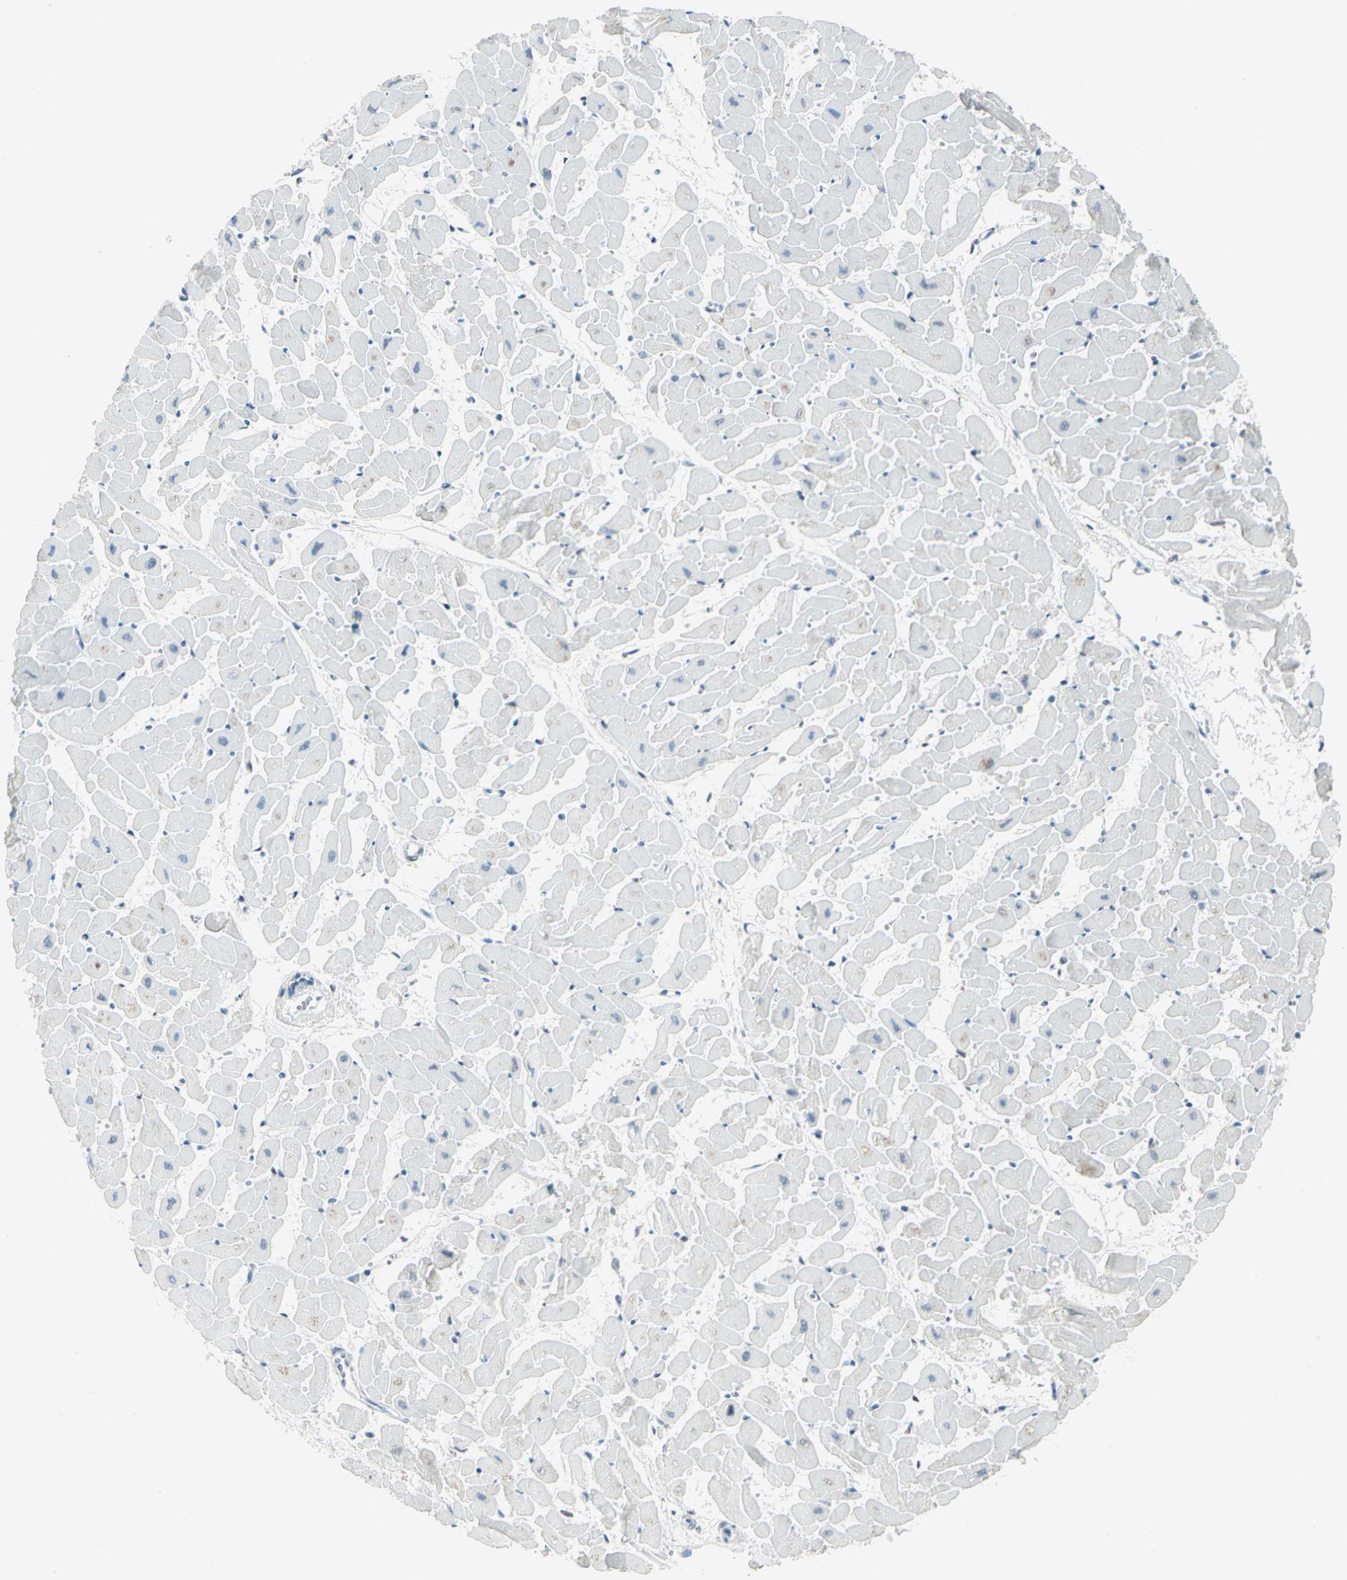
{"staining": {"intensity": "negative", "quantity": "none", "location": "none"}, "tissue": "heart muscle", "cell_type": "Cardiomyocytes", "image_type": "normal", "snomed": [{"axis": "morphology", "description": "Normal tissue, NOS"}, {"axis": "topography", "description": "Heart"}], "caption": "Immunohistochemistry (IHC) of normal heart muscle reveals no positivity in cardiomyocytes. (DAB immunohistochemistry with hematoxylin counter stain).", "gene": "MEIS2", "patient": {"sex": "female", "age": 19}}